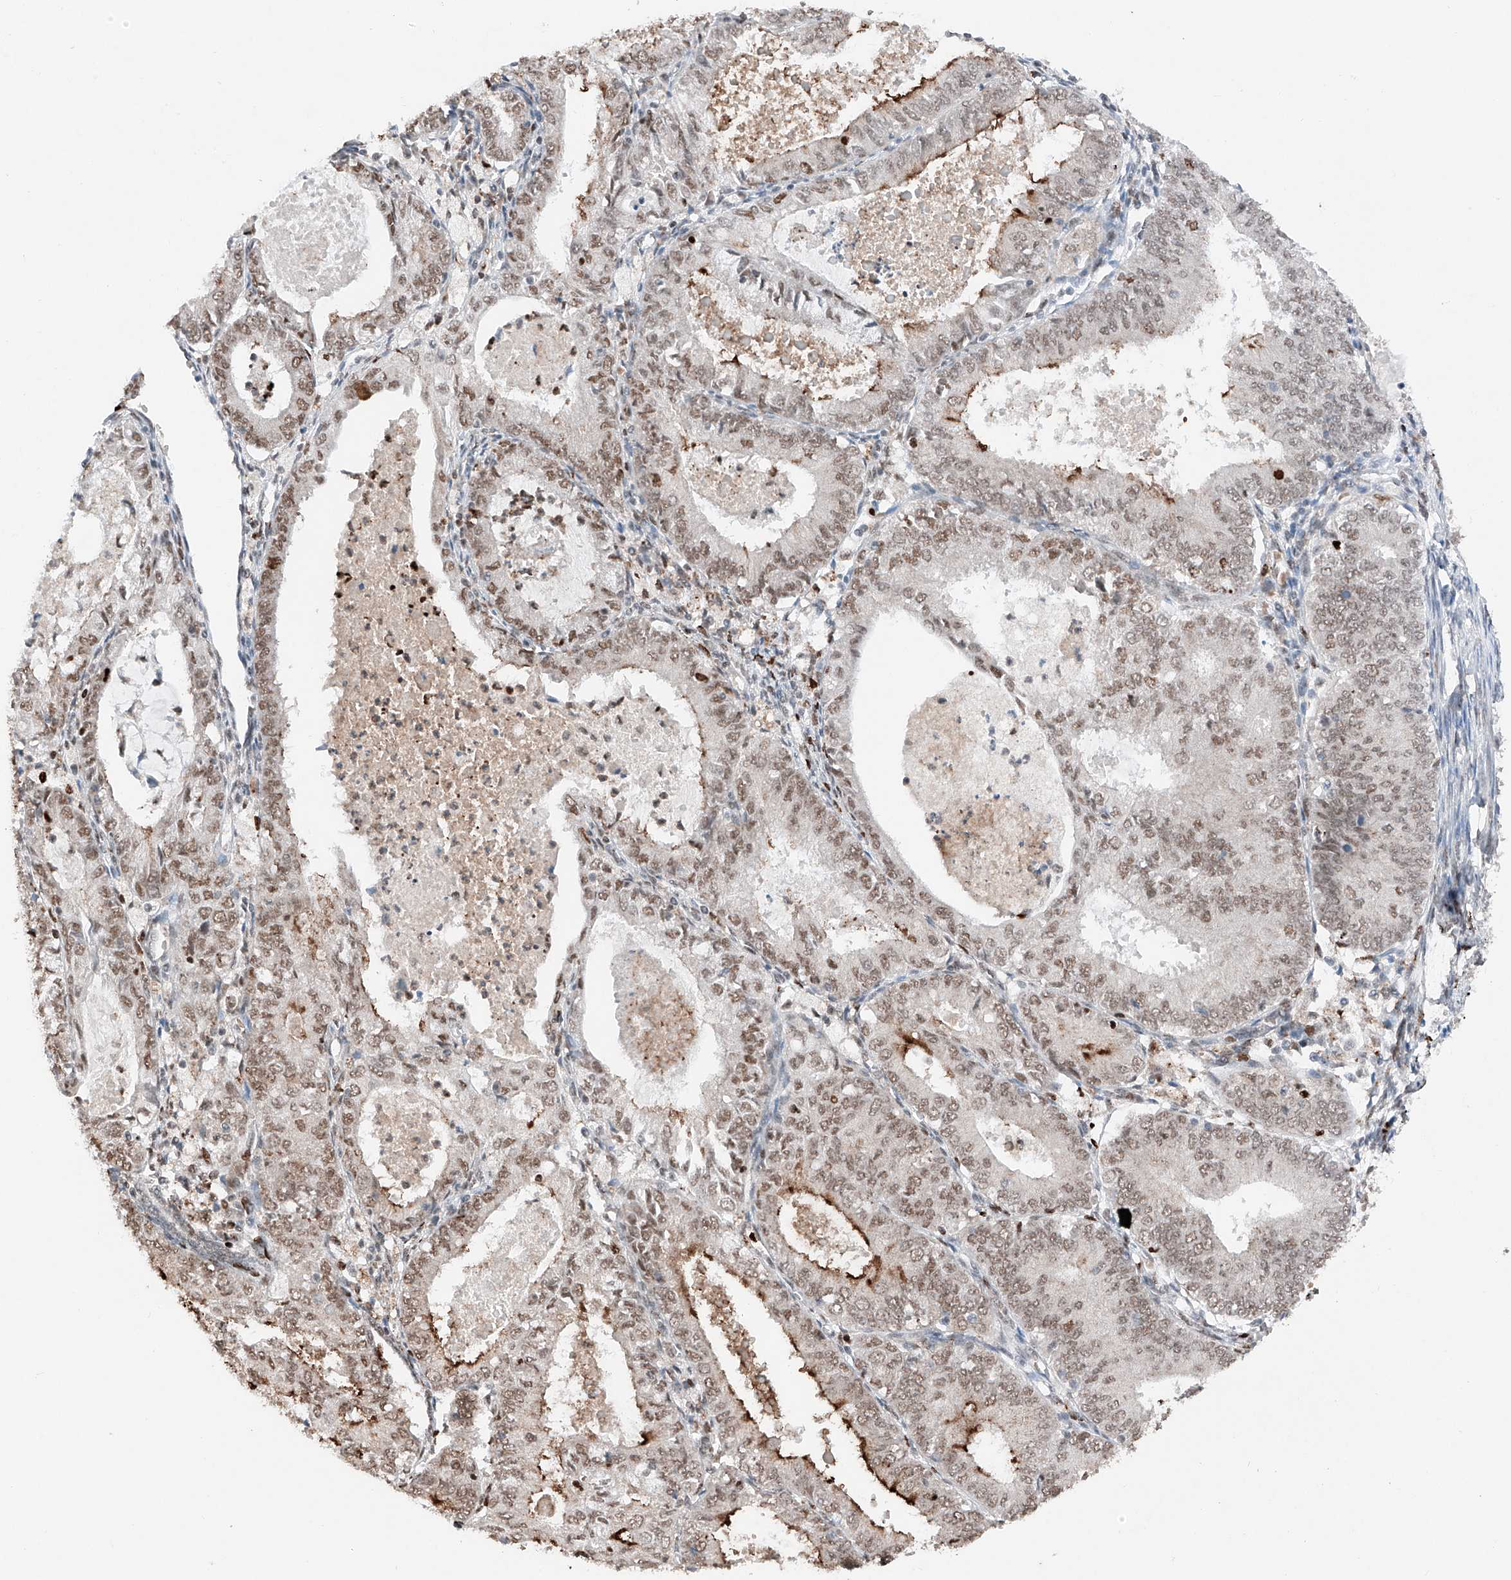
{"staining": {"intensity": "moderate", "quantity": ">75%", "location": "cytoplasmic/membranous,nuclear"}, "tissue": "endometrial cancer", "cell_type": "Tumor cells", "image_type": "cancer", "snomed": [{"axis": "morphology", "description": "Adenocarcinoma, NOS"}, {"axis": "topography", "description": "Endometrium"}], "caption": "Immunohistochemical staining of human endometrial adenocarcinoma reveals medium levels of moderate cytoplasmic/membranous and nuclear positivity in about >75% of tumor cells.", "gene": "TBX4", "patient": {"sex": "female", "age": 57}}